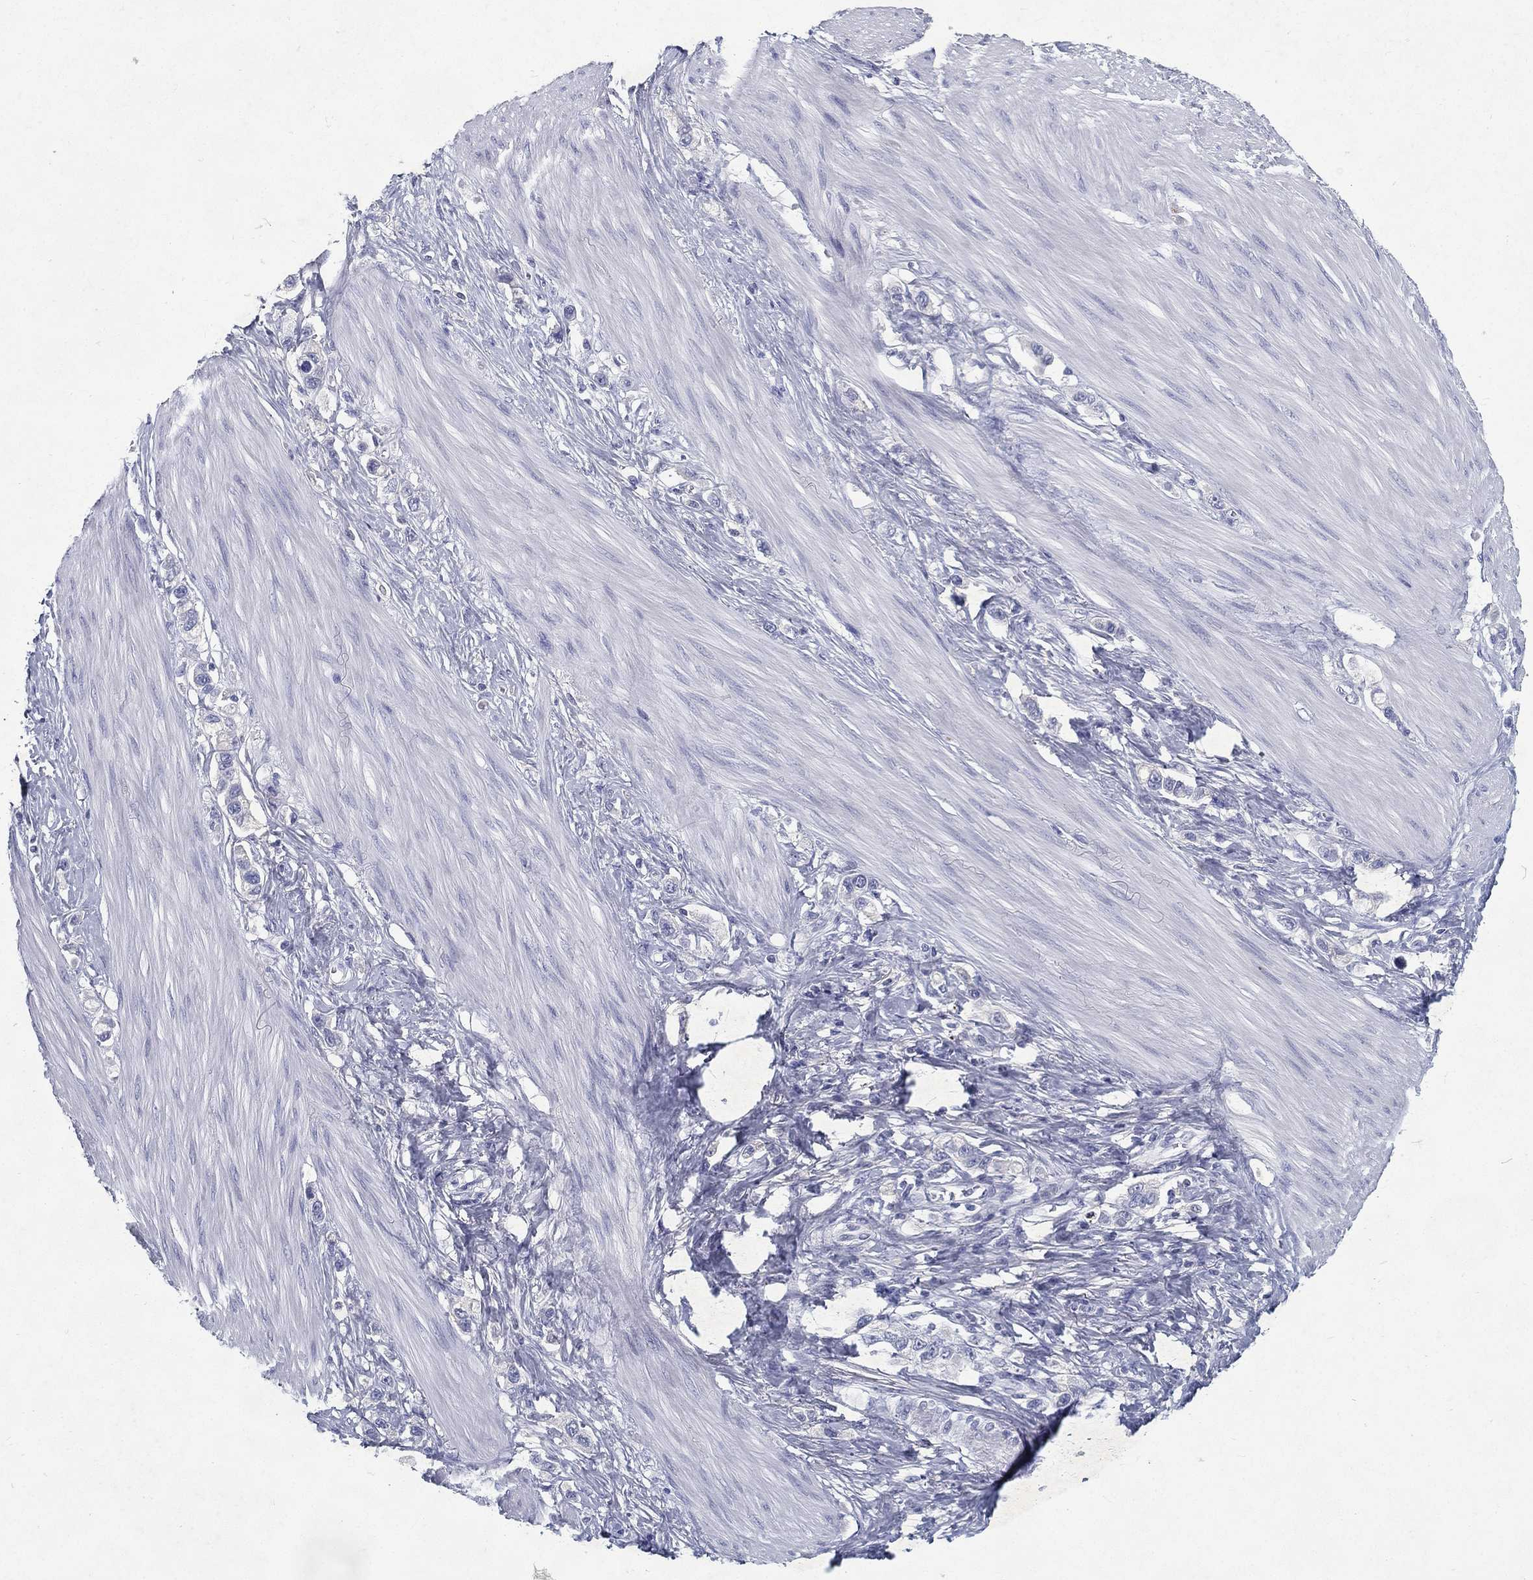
{"staining": {"intensity": "negative", "quantity": "none", "location": "none"}, "tissue": "stomach cancer", "cell_type": "Tumor cells", "image_type": "cancer", "snomed": [{"axis": "morphology", "description": "Normal tissue, NOS"}, {"axis": "morphology", "description": "Adenocarcinoma, NOS"}, {"axis": "morphology", "description": "Adenocarcinoma, High grade"}, {"axis": "topography", "description": "Stomach, upper"}, {"axis": "topography", "description": "Stomach"}], "caption": "DAB (3,3'-diaminobenzidine) immunohistochemical staining of high-grade adenocarcinoma (stomach) demonstrates no significant staining in tumor cells. (DAB immunohistochemistry (IHC) visualized using brightfield microscopy, high magnification).", "gene": "RGS13", "patient": {"sex": "female", "age": 65}}